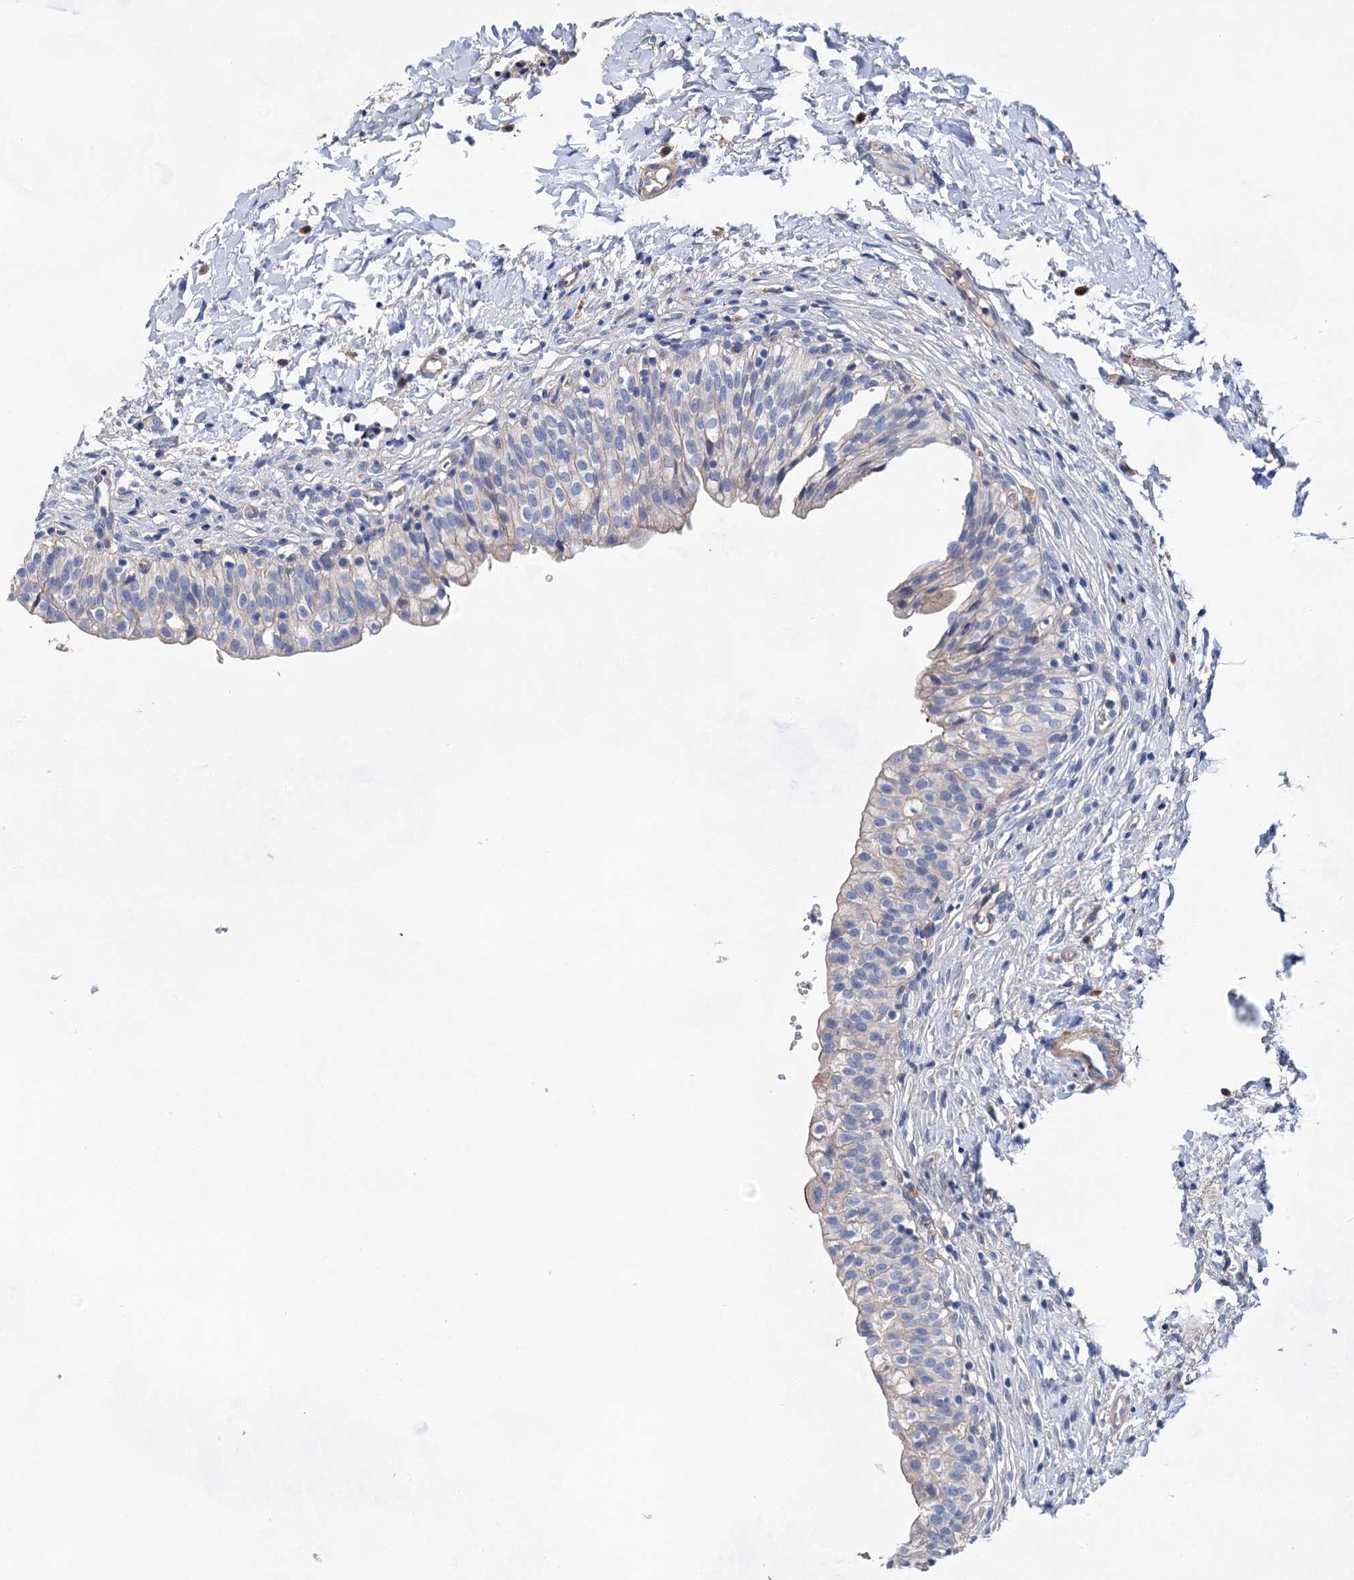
{"staining": {"intensity": "moderate", "quantity": "<25%", "location": "cytoplasmic/membranous"}, "tissue": "urinary bladder", "cell_type": "Urothelial cells", "image_type": "normal", "snomed": [{"axis": "morphology", "description": "Normal tissue, NOS"}, {"axis": "topography", "description": "Urinary bladder"}], "caption": "Approximately <25% of urothelial cells in normal urinary bladder display moderate cytoplasmic/membranous protein expression as visualized by brown immunohistochemical staining.", "gene": "GPR155", "patient": {"sex": "male", "age": 55}}